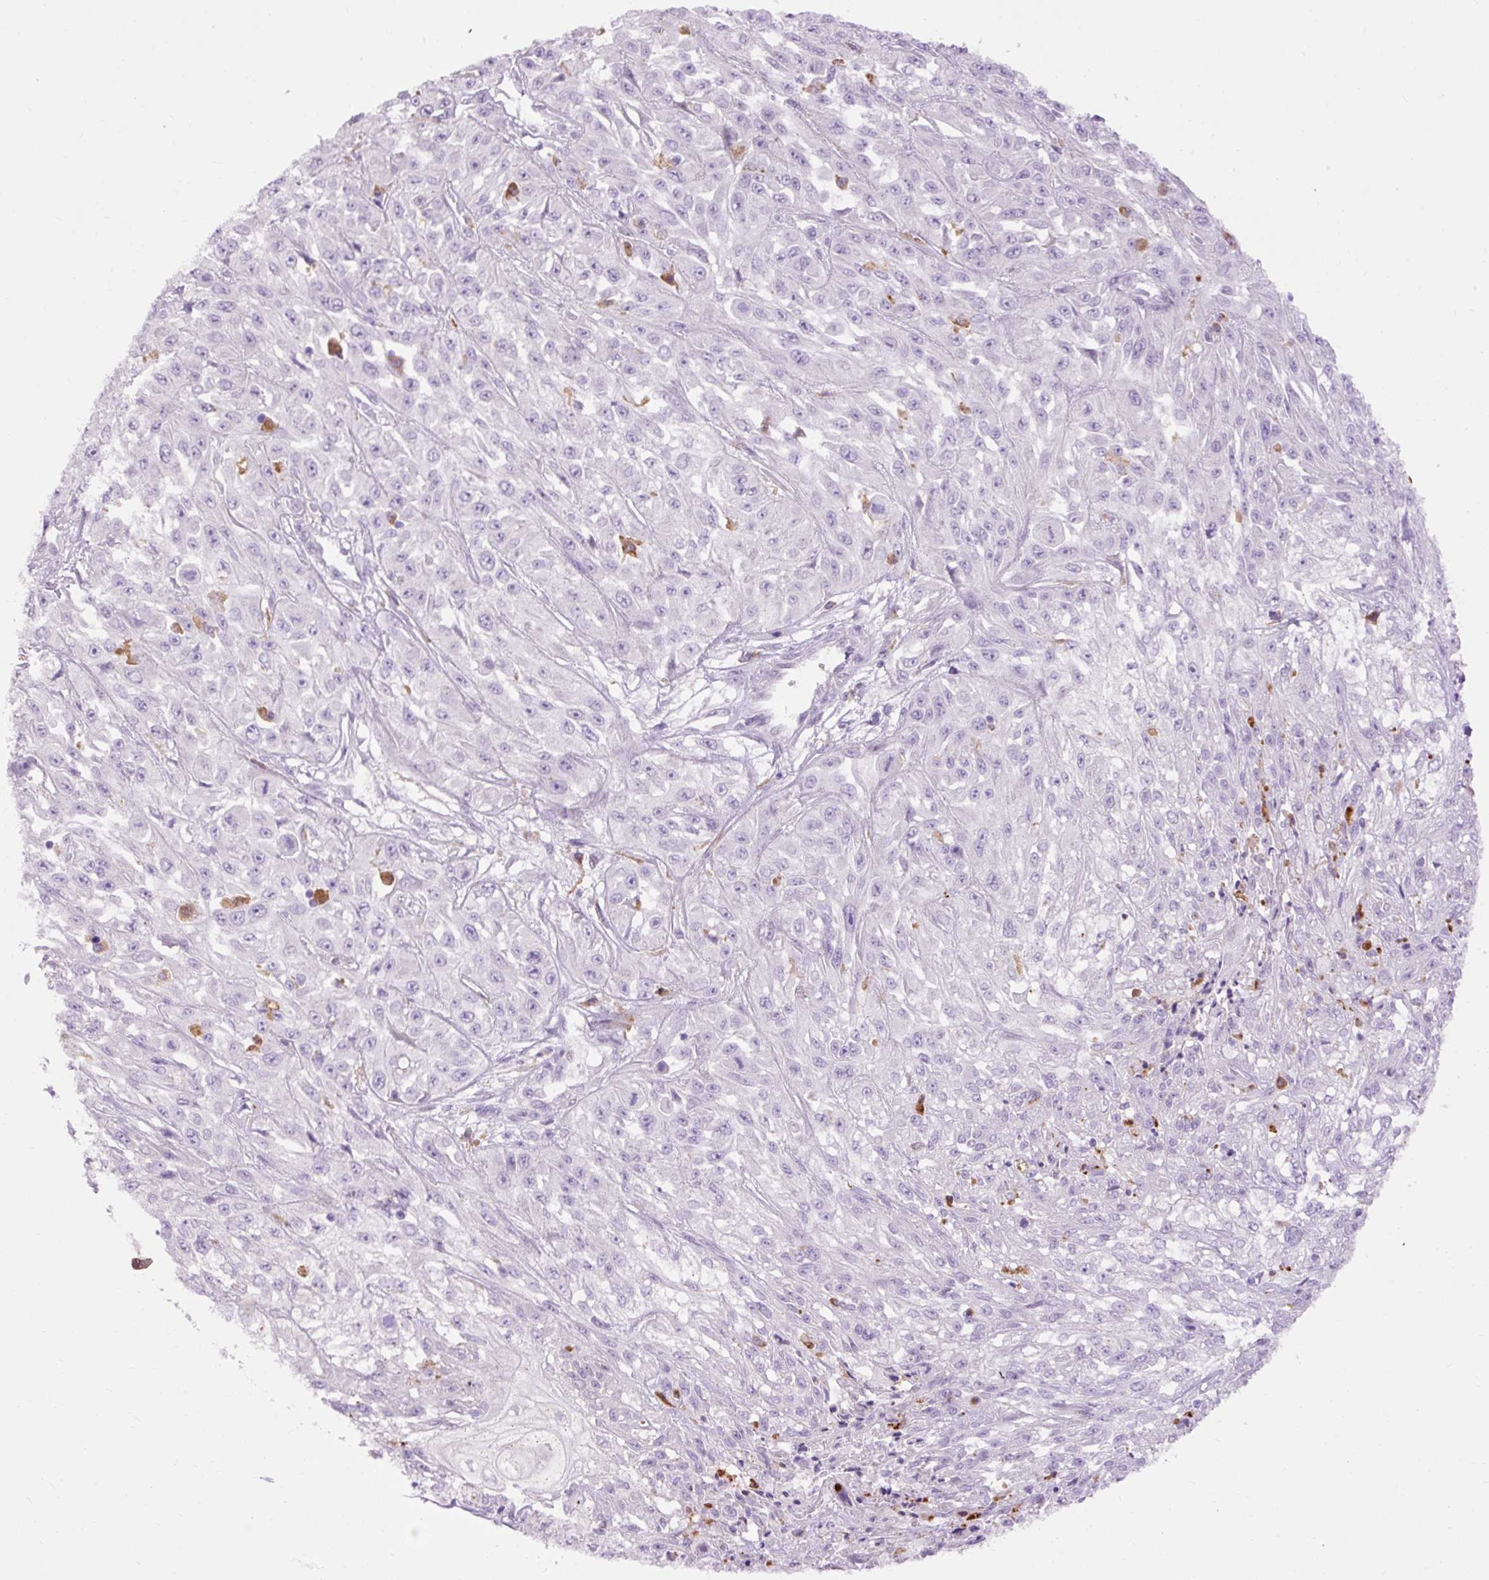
{"staining": {"intensity": "negative", "quantity": "none", "location": "none"}, "tissue": "skin cancer", "cell_type": "Tumor cells", "image_type": "cancer", "snomed": [{"axis": "morphology", "description": "Squamous cell carcinoma, NOS"}, {"axis": "morphology", "description": "Squamous cell carcinoma, metastatic, NOS"}, {"axis": "topography", "description": "Skin"}, {"axis": "topography", "description": "Lymph node"}], "caption": "Immunohistochemistry of squamous cell carcinoma (skin) reveals no staining in tumor cells.", "gene": "LY86", "patient": {"sex": "male", "age": 75}}